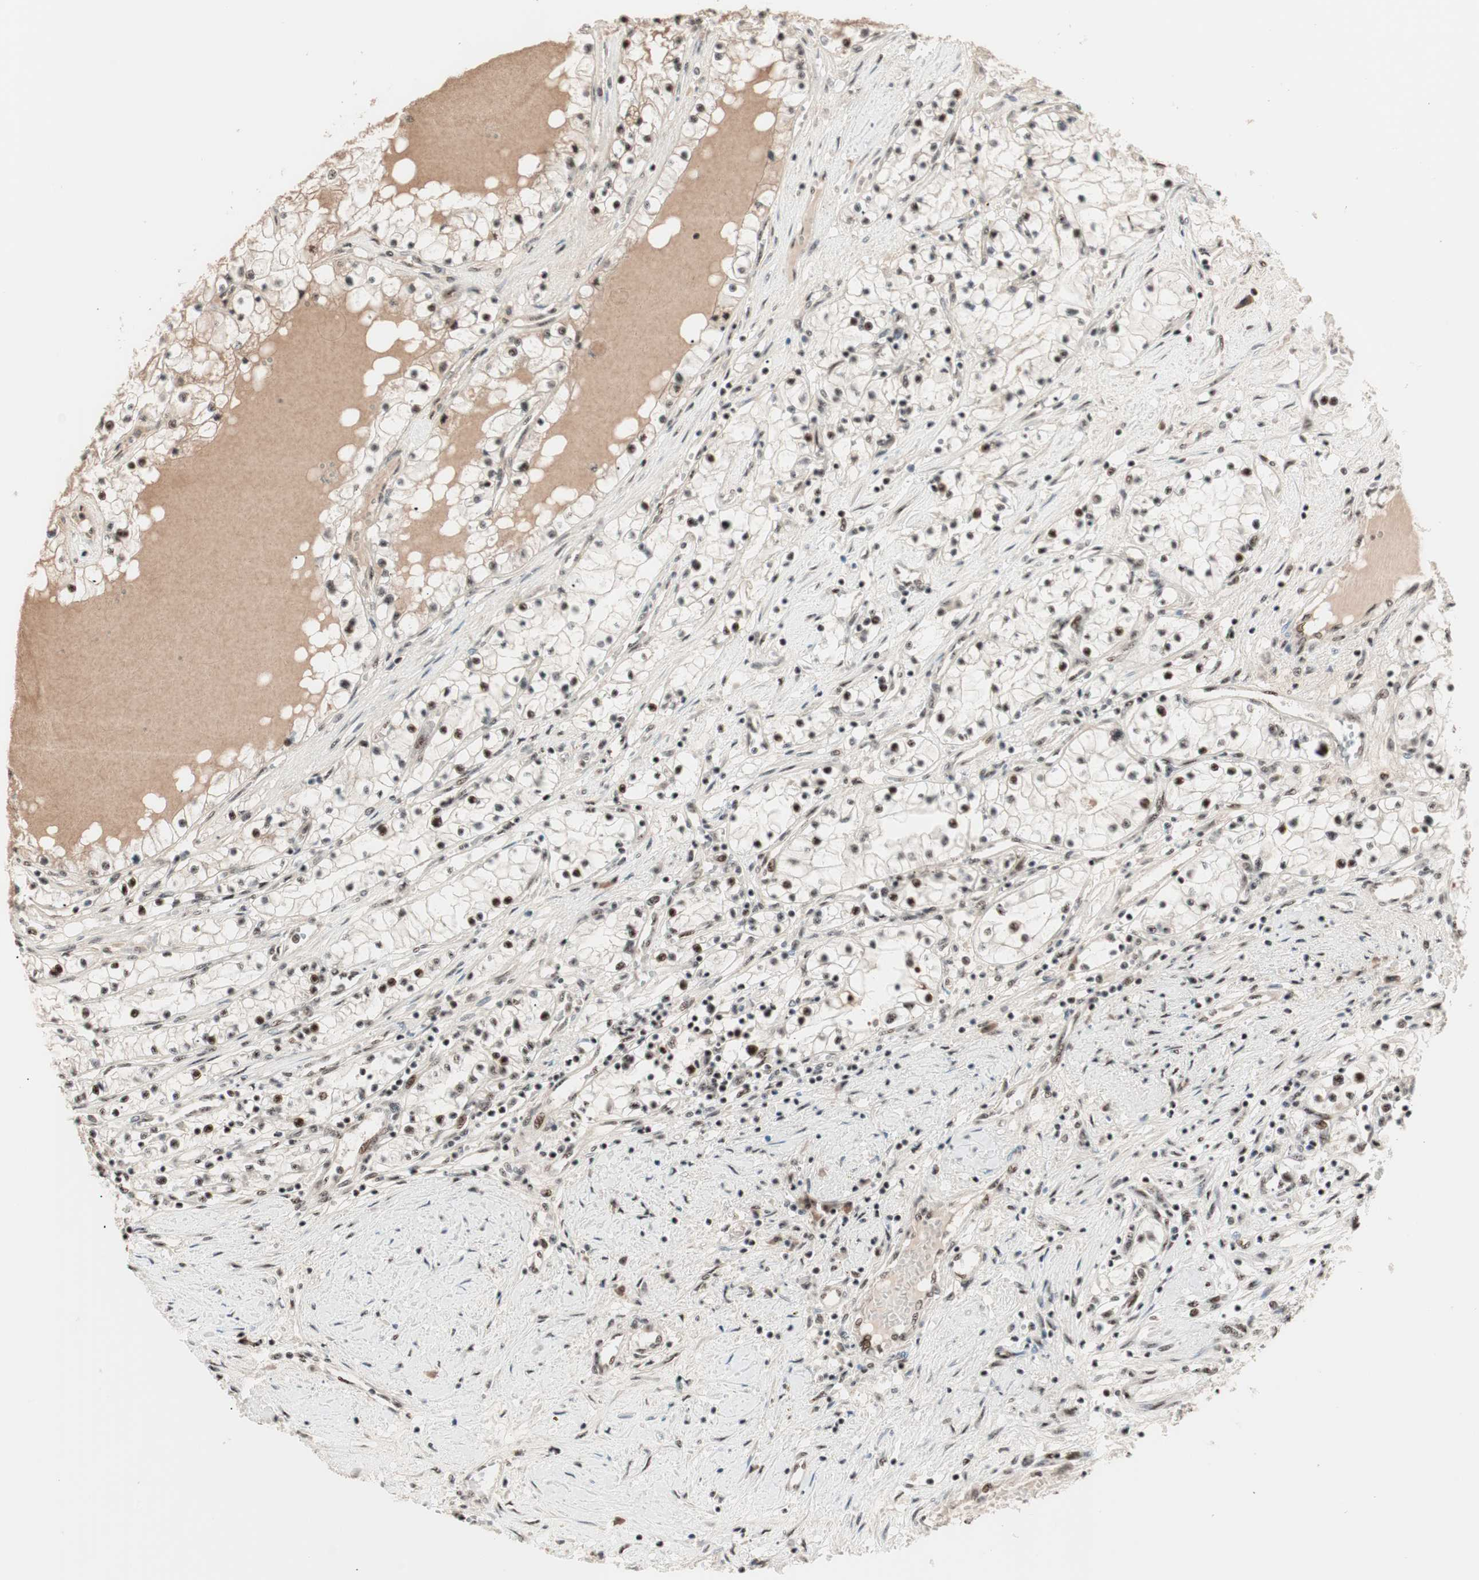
{"staining": {"intensity": "moderate", "quantity": "25%-75%", "location": "nuclear"}, "tissue": "renal cancer", "cell_type": "Tumor cells", "image_type": "cancer", "snomed": [{"axis": "morphology", "description": "Adenocarcinoma, NOS"}, {"axis": "topography", "description": "Kidney"}], "caption": "This image demonstrates renal cancer (adenocarcinoma) stained with immunohistochemistry (IHC) to label a protein in brown. The nuclear of tumor cells show moderate positivity for the protein. Nuclei are counter-stained blue.", "gene": "NR5A2", "patient": {"sex": "male", "age": 68}}